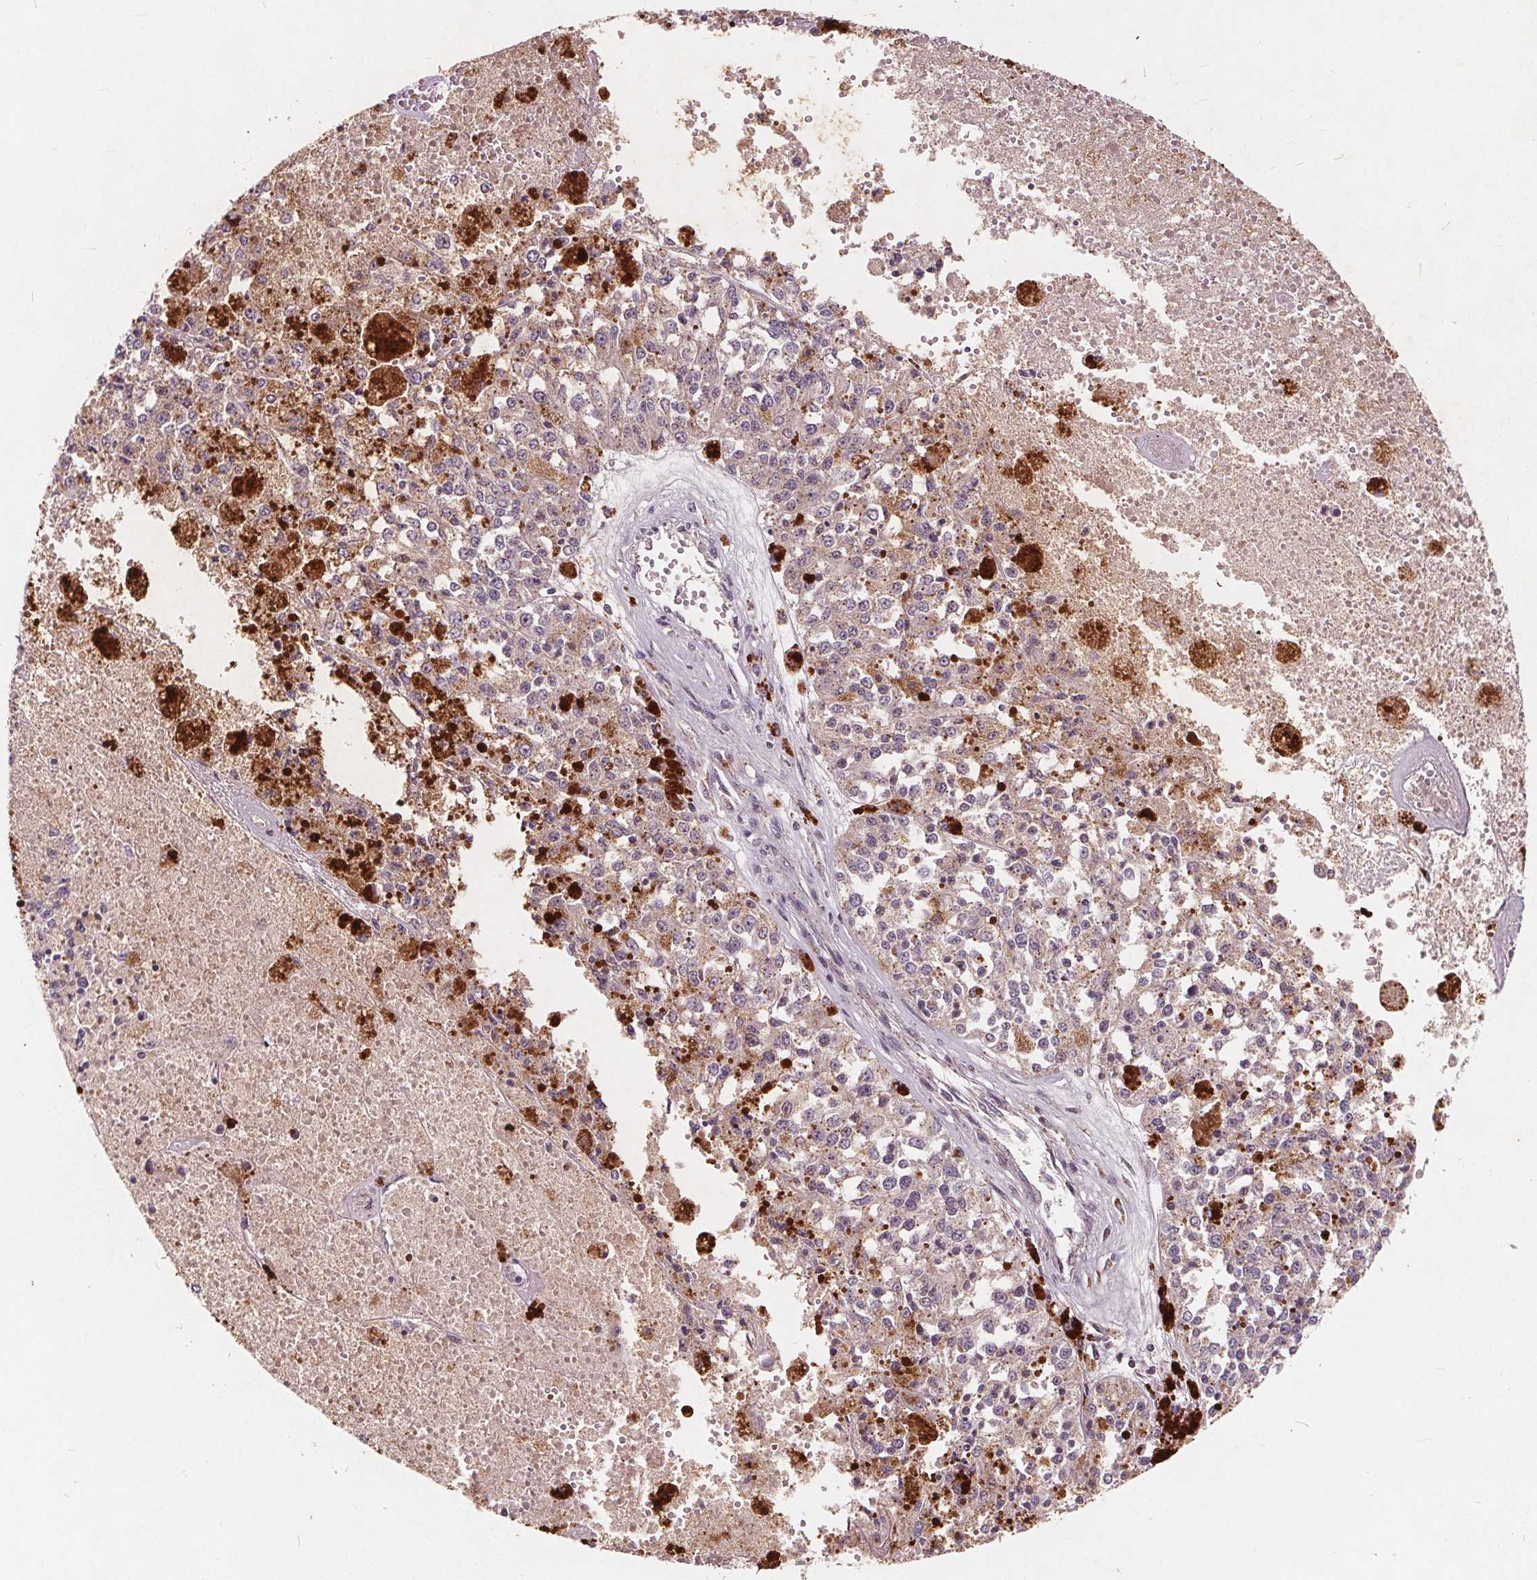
{"staining": {"intensity": "negative", "quantity": "none", "location": "none"}, "tissue": "melanoma", "cell_type": "Tumor cells", "image_type": "cancer", "snomed": [{"axis": "morphology", "description": "Malignant melanoma, Metastatic site"}, {"axis": "topography", "description": "Lymph node"}], "caption": "High power microscopy micrograph of an IHC histopathology image of malignant melanoma (metastatic site), revealing no significant expression in tumor cells.", "gene": "CSNK1G2", "patient": {"sex": "female", "age": 64}}